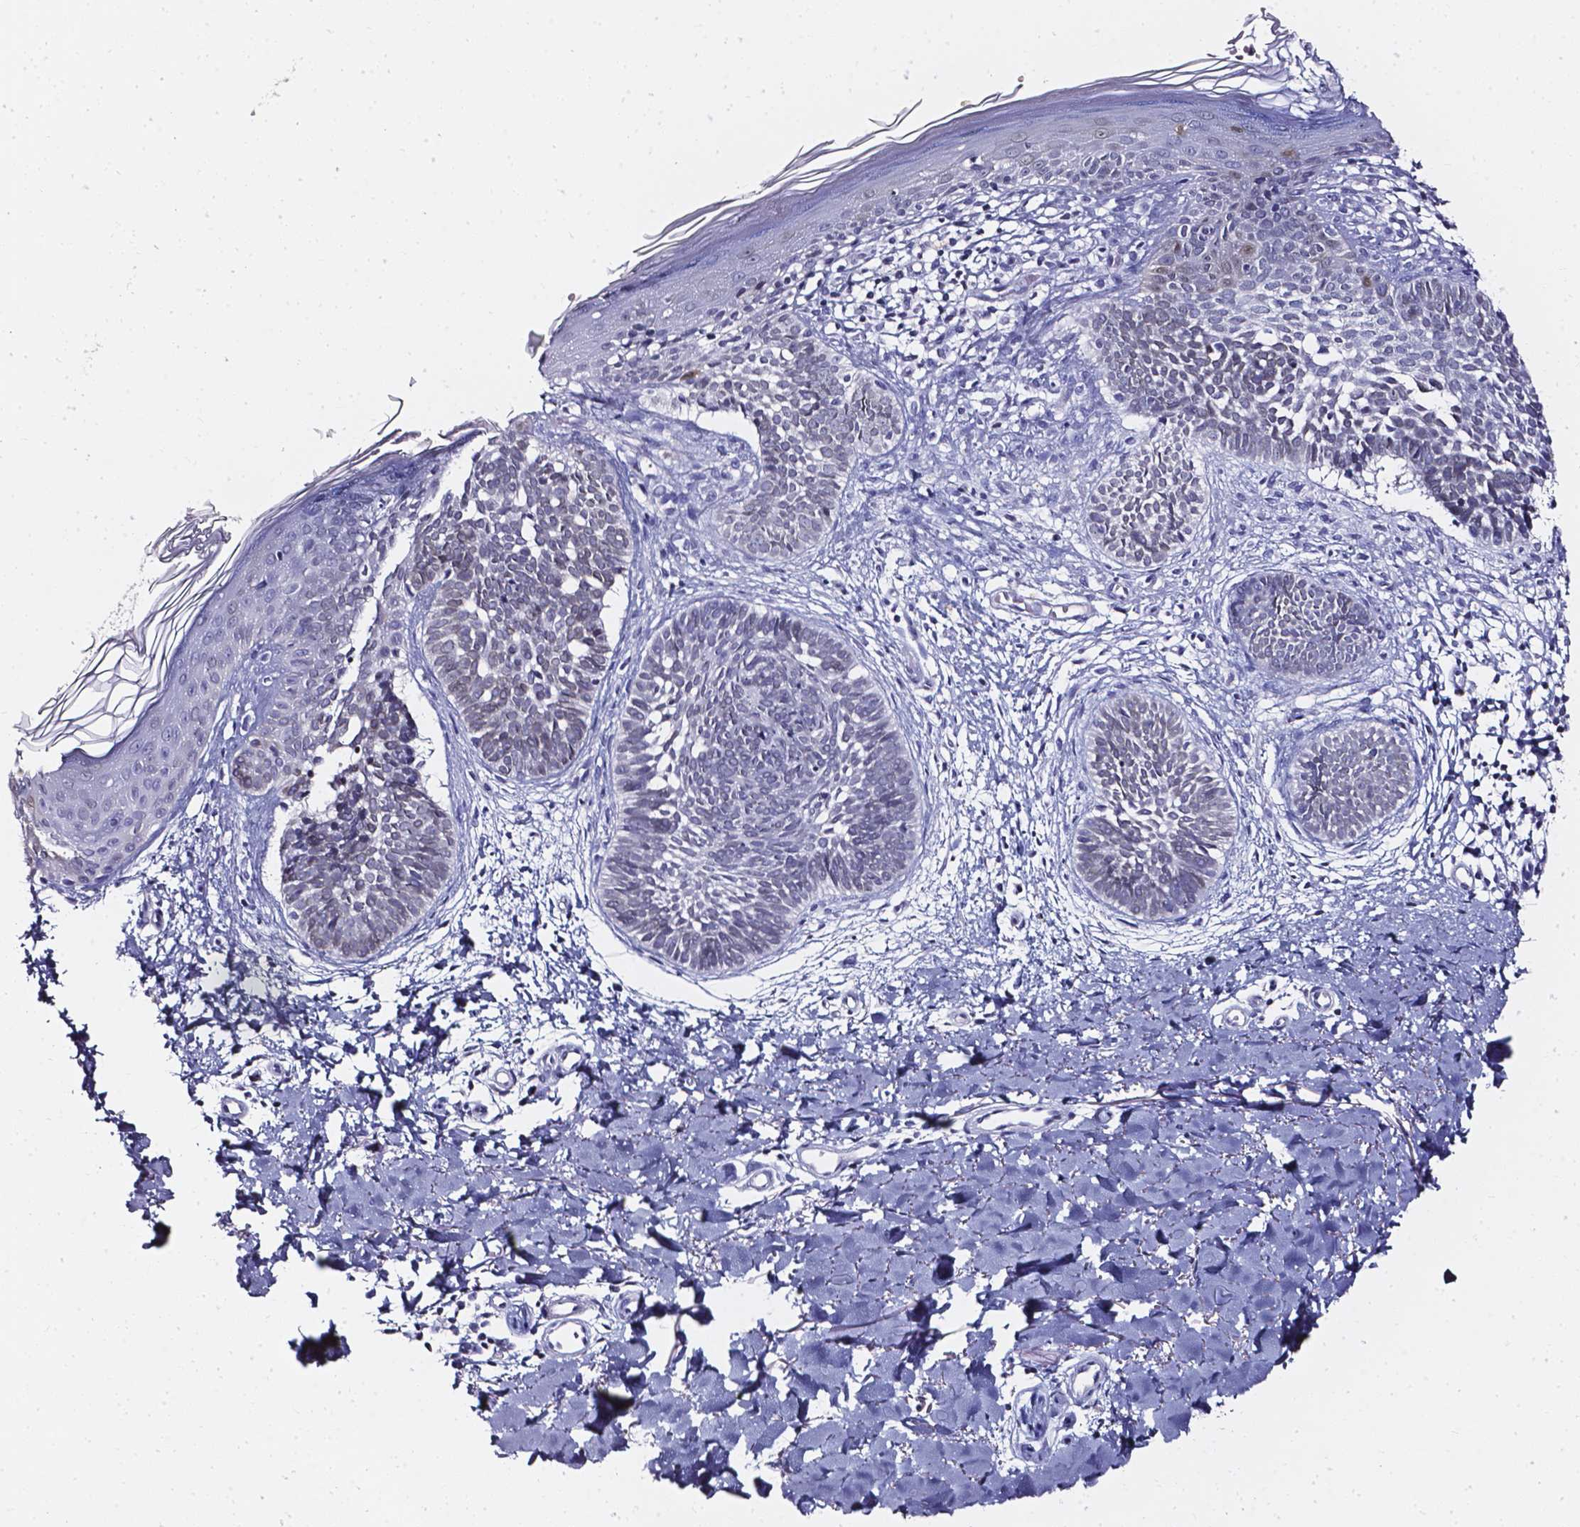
{"staining": {"intensity": "negative", "quantity": "none", "location": "none"}, "tissue": "skin cancer", "cell_type": "Tumor cells", "image_type": "cancer", "snomed": [{"axis": "morphology", "description": "Basal cell carcinoma"}, {"axis": "topography", "description": "Skin"}], "caption": "Human skin basal cell carcinoma stained for a protein using IHC reveals no positivity in tumor cells.", "gene": "AKR1B10", "patient": {"sex": "female", "age": 51}}